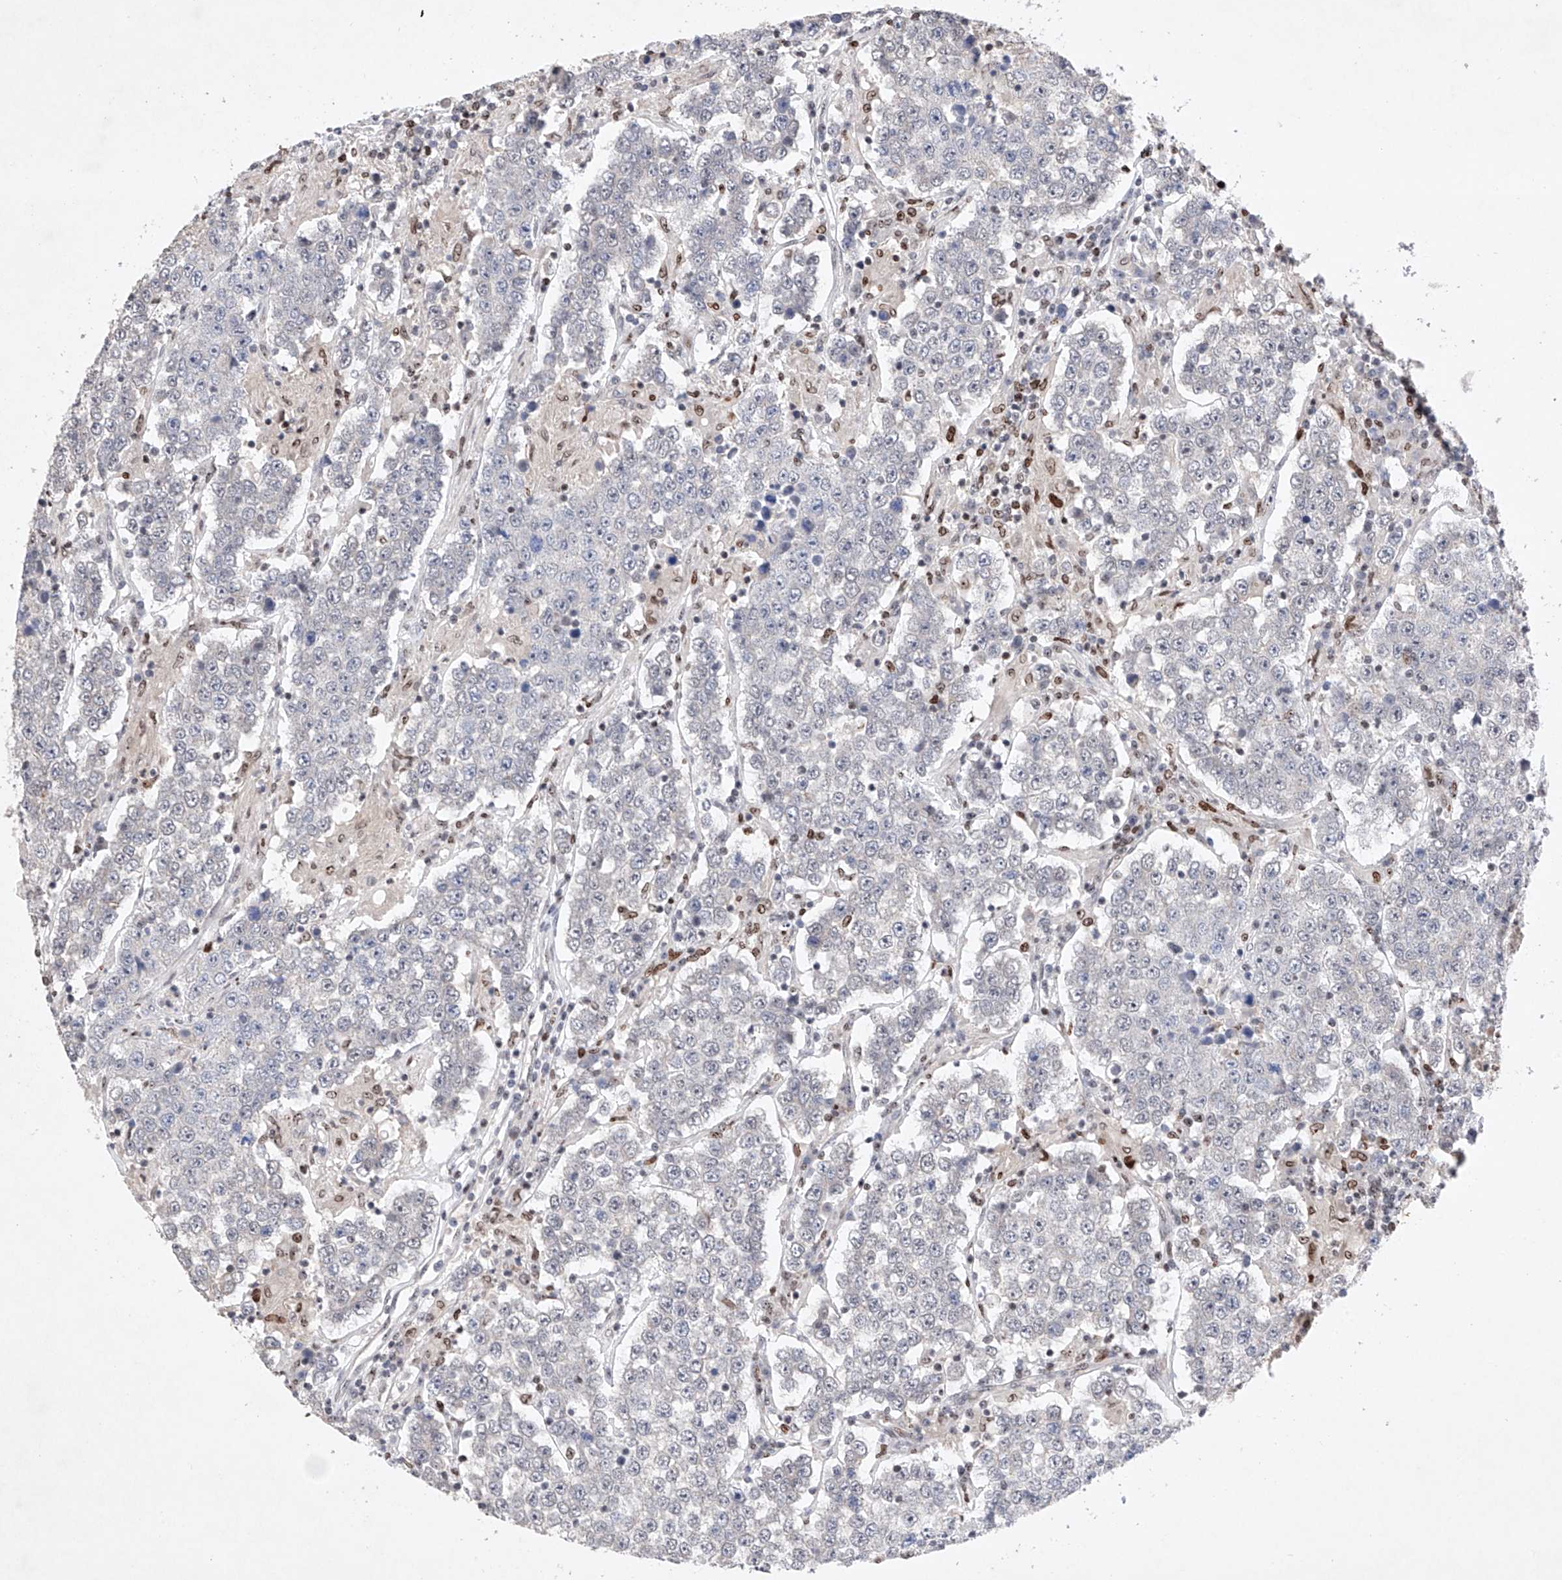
{"staining": {"intensity": "negative", "quantity": "none", "location": "none"}, "tissue": "testis cancer", "cell_type": "Tumor cells", "image_type": "cancer", "snomed": [{"axis": "morphology", "description": "Normal tissue, NOS"}, {"axis": "morphology", "description": "Urothelial carcinoma, High grade"}, {"axis": "morphology", "description": "Seminoma, NOS"}, {"axis": "morphology", "description": "Carcinoma, Embryonal, NOS"}, {"axis": "topography", "description": "Urinary bladder"}, {"axis": "topography", "description": "Testis"}], "caption": "The immunohistochemistry (IHC) photomicrograph has no significant expression in tumor cells of high-grade urothelial carcinoma (testis) tissue.", "gene": "AFG1L", "patient": {"sex": "male", "age": 41}}